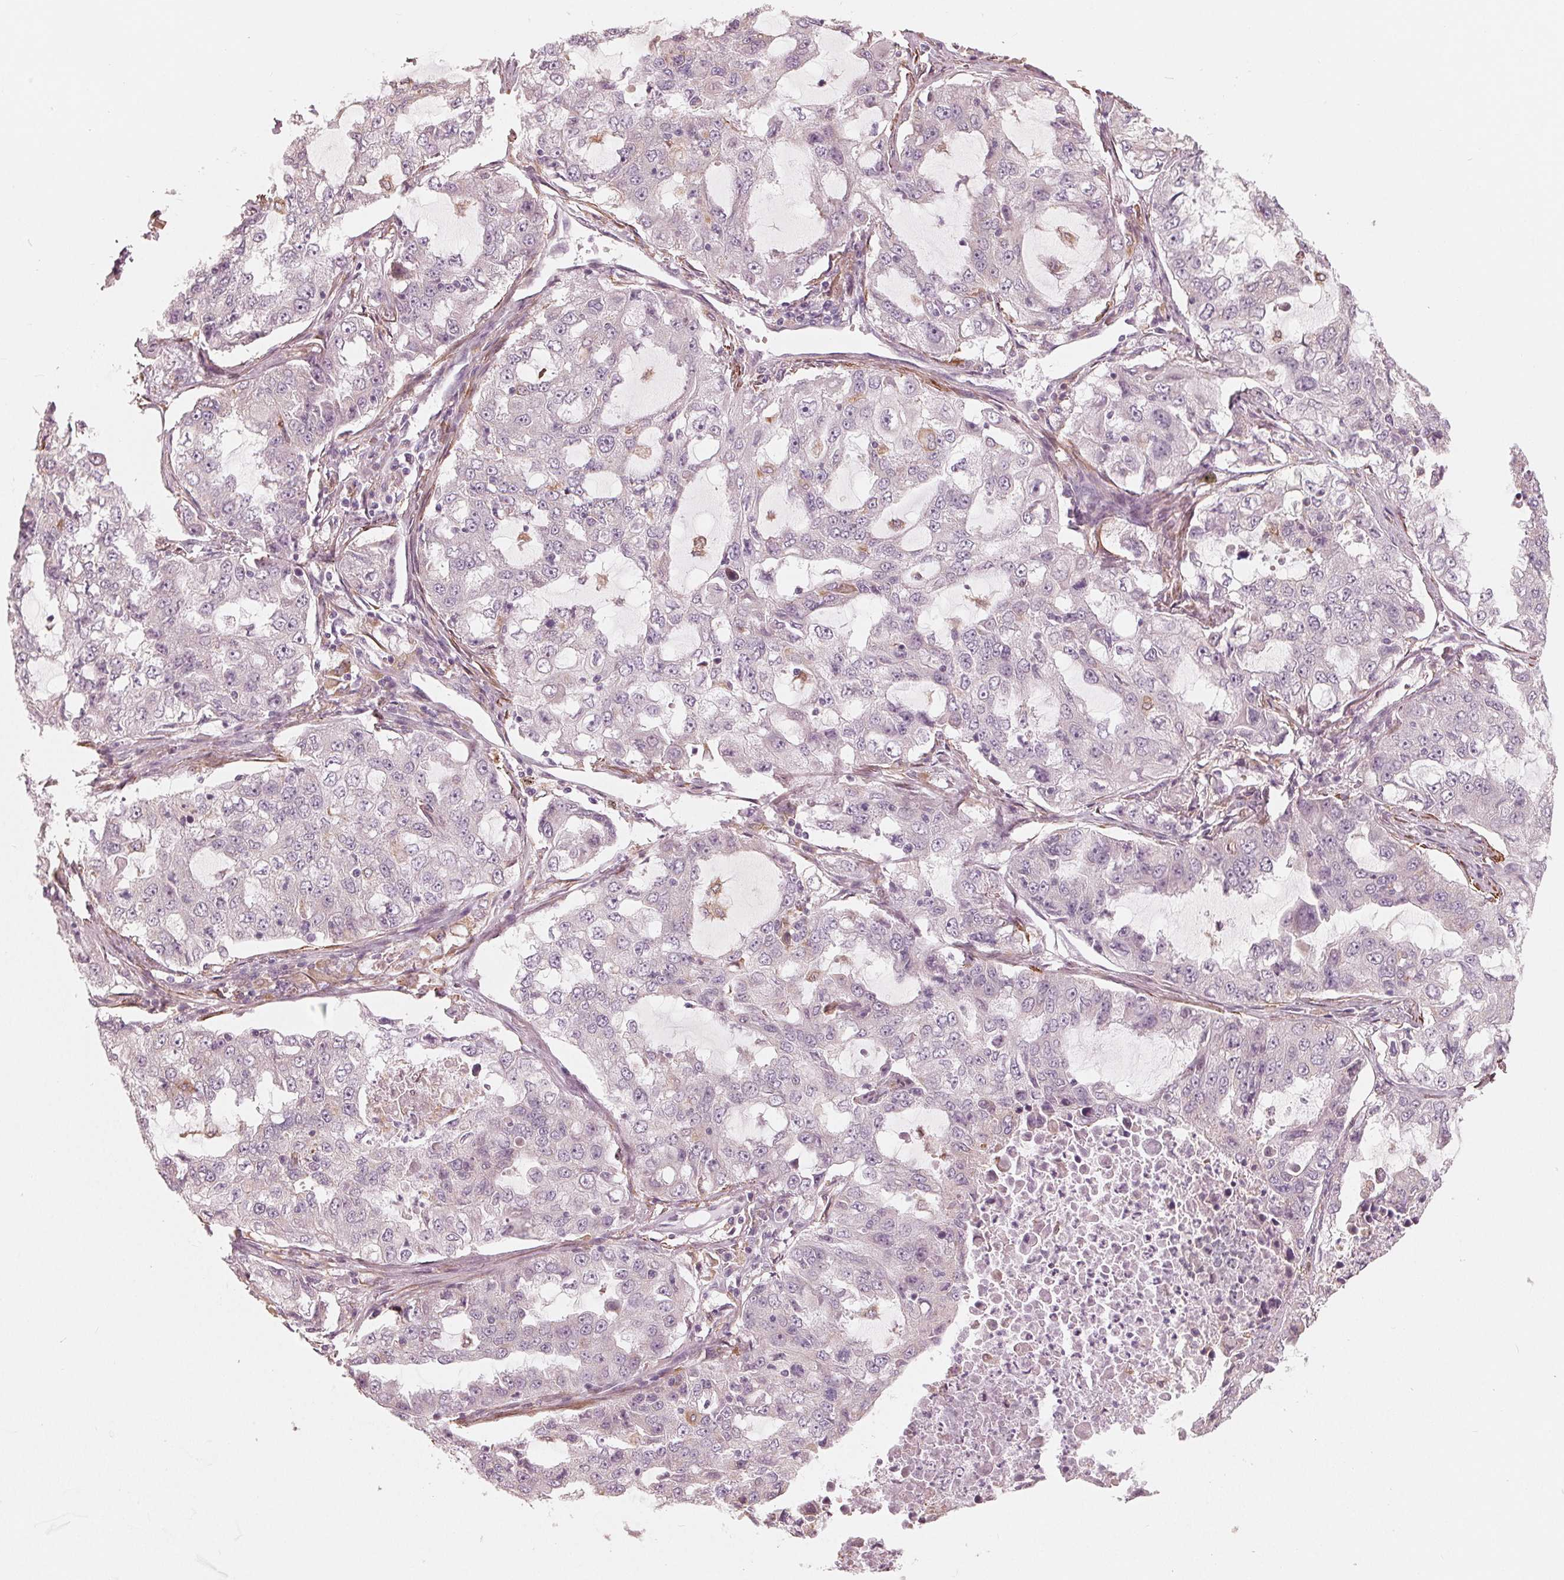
{"staining": {"intensity": "weak", "quantity": "<25%", "location": "nuclear"}, "tissue": "lung cancer", "cell_type": "Tumor cells", "image_type": "cancer", "snomed": [{"axis": "morphology", "description": "Adenocarcinoma, NOS"}, {"axis": "topography", "description": "Lung"}], "caption": "A histopathology image of adenocarcinoma (lung) stained for a protein demonstrates no brown staining in tumor cells. (DAB (3,3'-diaminobenzidine) immunohistochemistry (IHC) with hematoxylin counter stain).", "gene": "MIER3", "patient": {"sex": "female", "age": 61}}